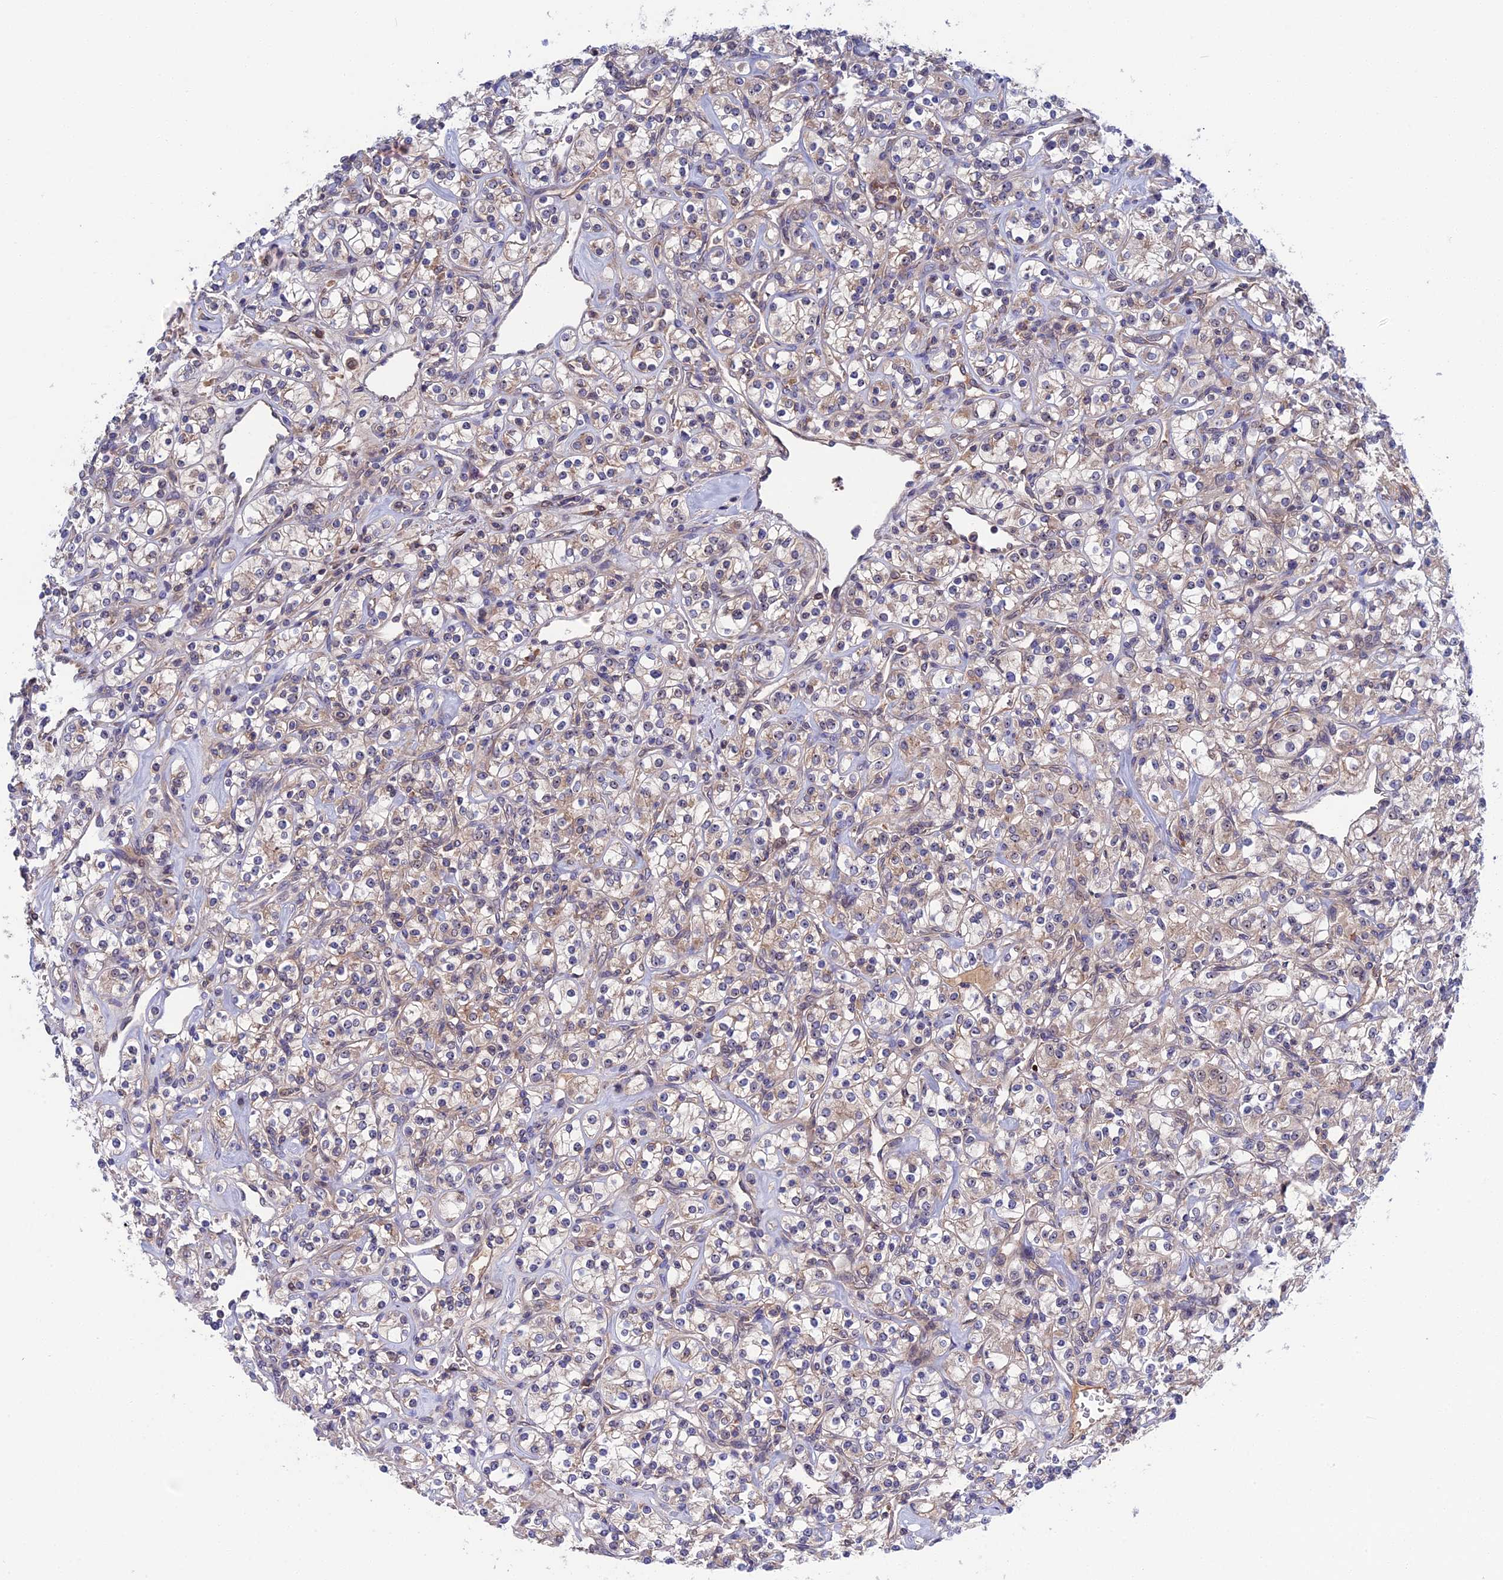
{"staining": {"intensity": "negative", "quantity": "none", "location": "none"}, "tissue": "renal cancer", "cell_type": "Tumor cells", "image_type": "cancer", "snomed": [{"axis": "morphology", "description": "Adenocarcinoma, NOS"}, {"axis": "topography", "description": "Kidney"}], "caption": "Human renal adenocarcinoma stained for a protein using IHC displays no staining in tumor cells.", "gene": "CRACD", "patient": {"sex": "male", "age": 77}}